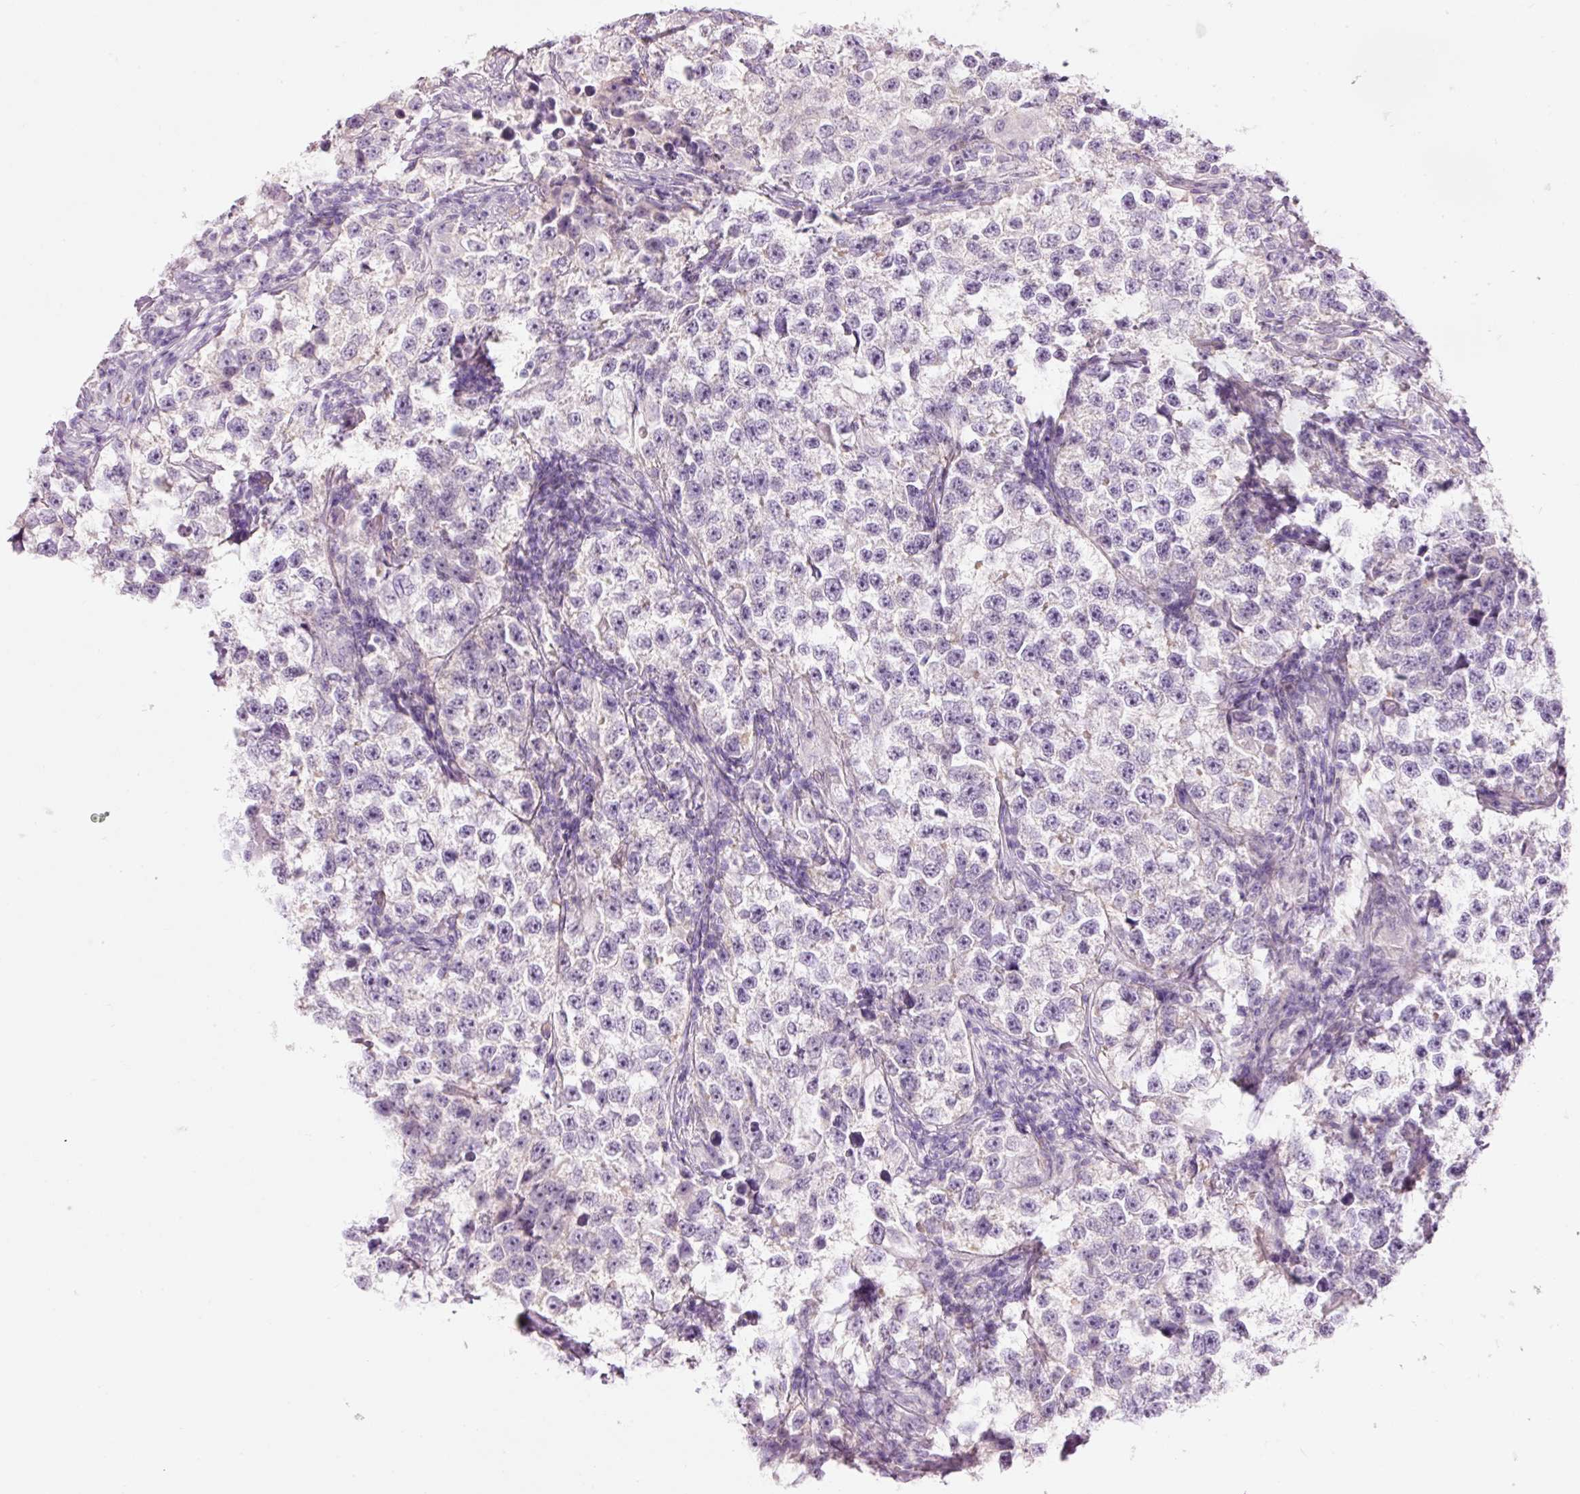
{"staining": {"intensity": "negative", "quantity": "none", "location": "none"}, "tissue": "testis cancer", "cell_type": "Tumor cells", "image_type": "cancer", "snomed": [{"axis": "morphology", "description": "Seminoma, NOS"}, {"axis": "topography", "description": "Testis"}], "caption": "Human testis cancer (seminoma) stained for a protein using immunohistochemistry demonstrates no expression in tumor cells.", "gene": "HSPA4L", "patient": {"sex": "male", "age": 46}}